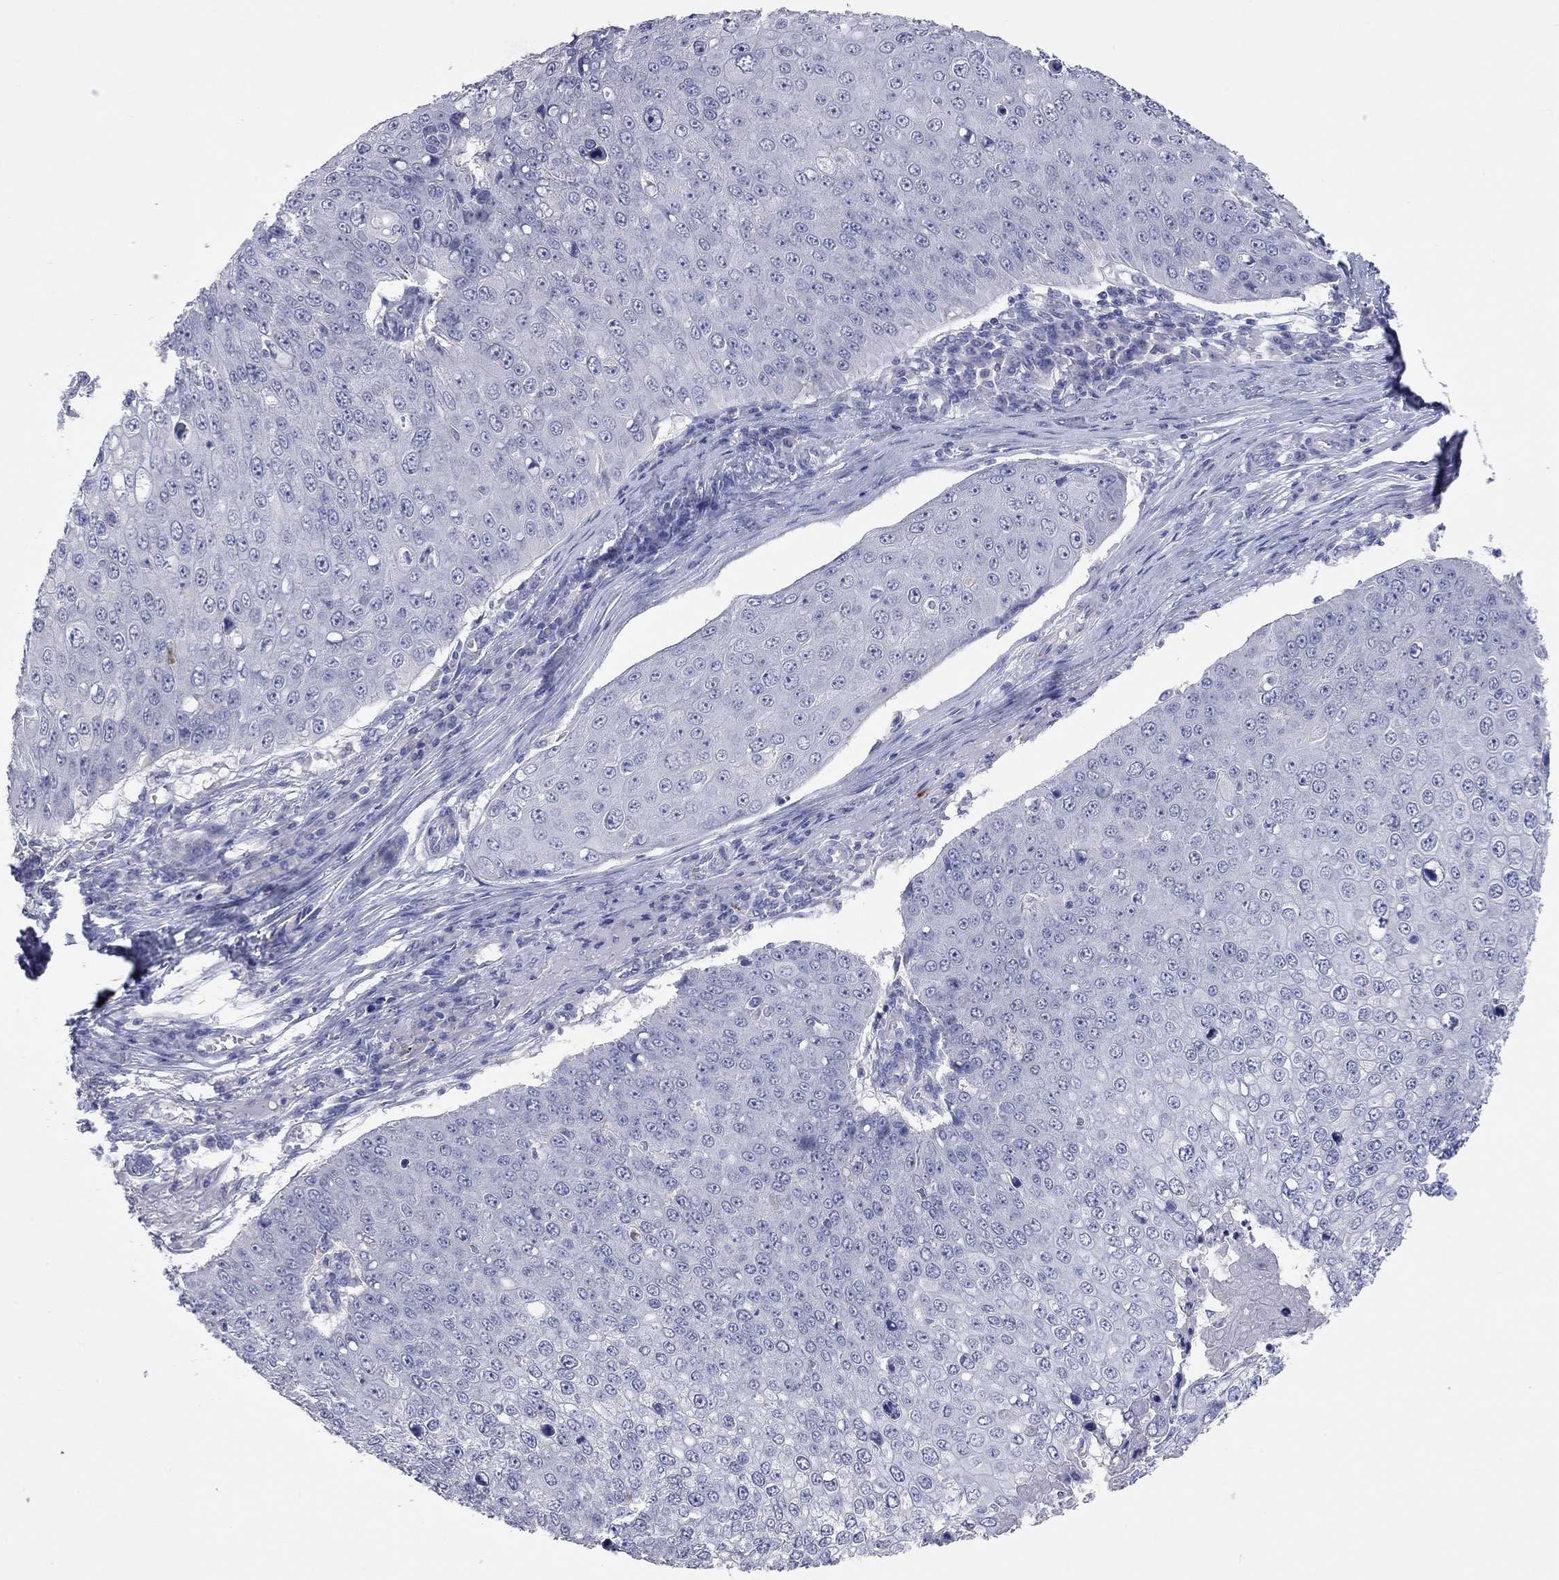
{"staining": {"intensity": "negative", "quantity": "none", "location": "none"}, "tissue": "skin cancer", "cell_type": "Tumor cells", "image_type": "cancer", "snomed": [{"axis": "morphology", "description": "Squamous cell carcinoma, NOS"}, {"axis": "topography", "description": "Skin"}], "caption": "Squamous cell carcinoma (skin) stained for a protein using IHC displays no staining tumor cells.", "gene": "KCNB1", "patient": {"sex": "male", "age": 71}}